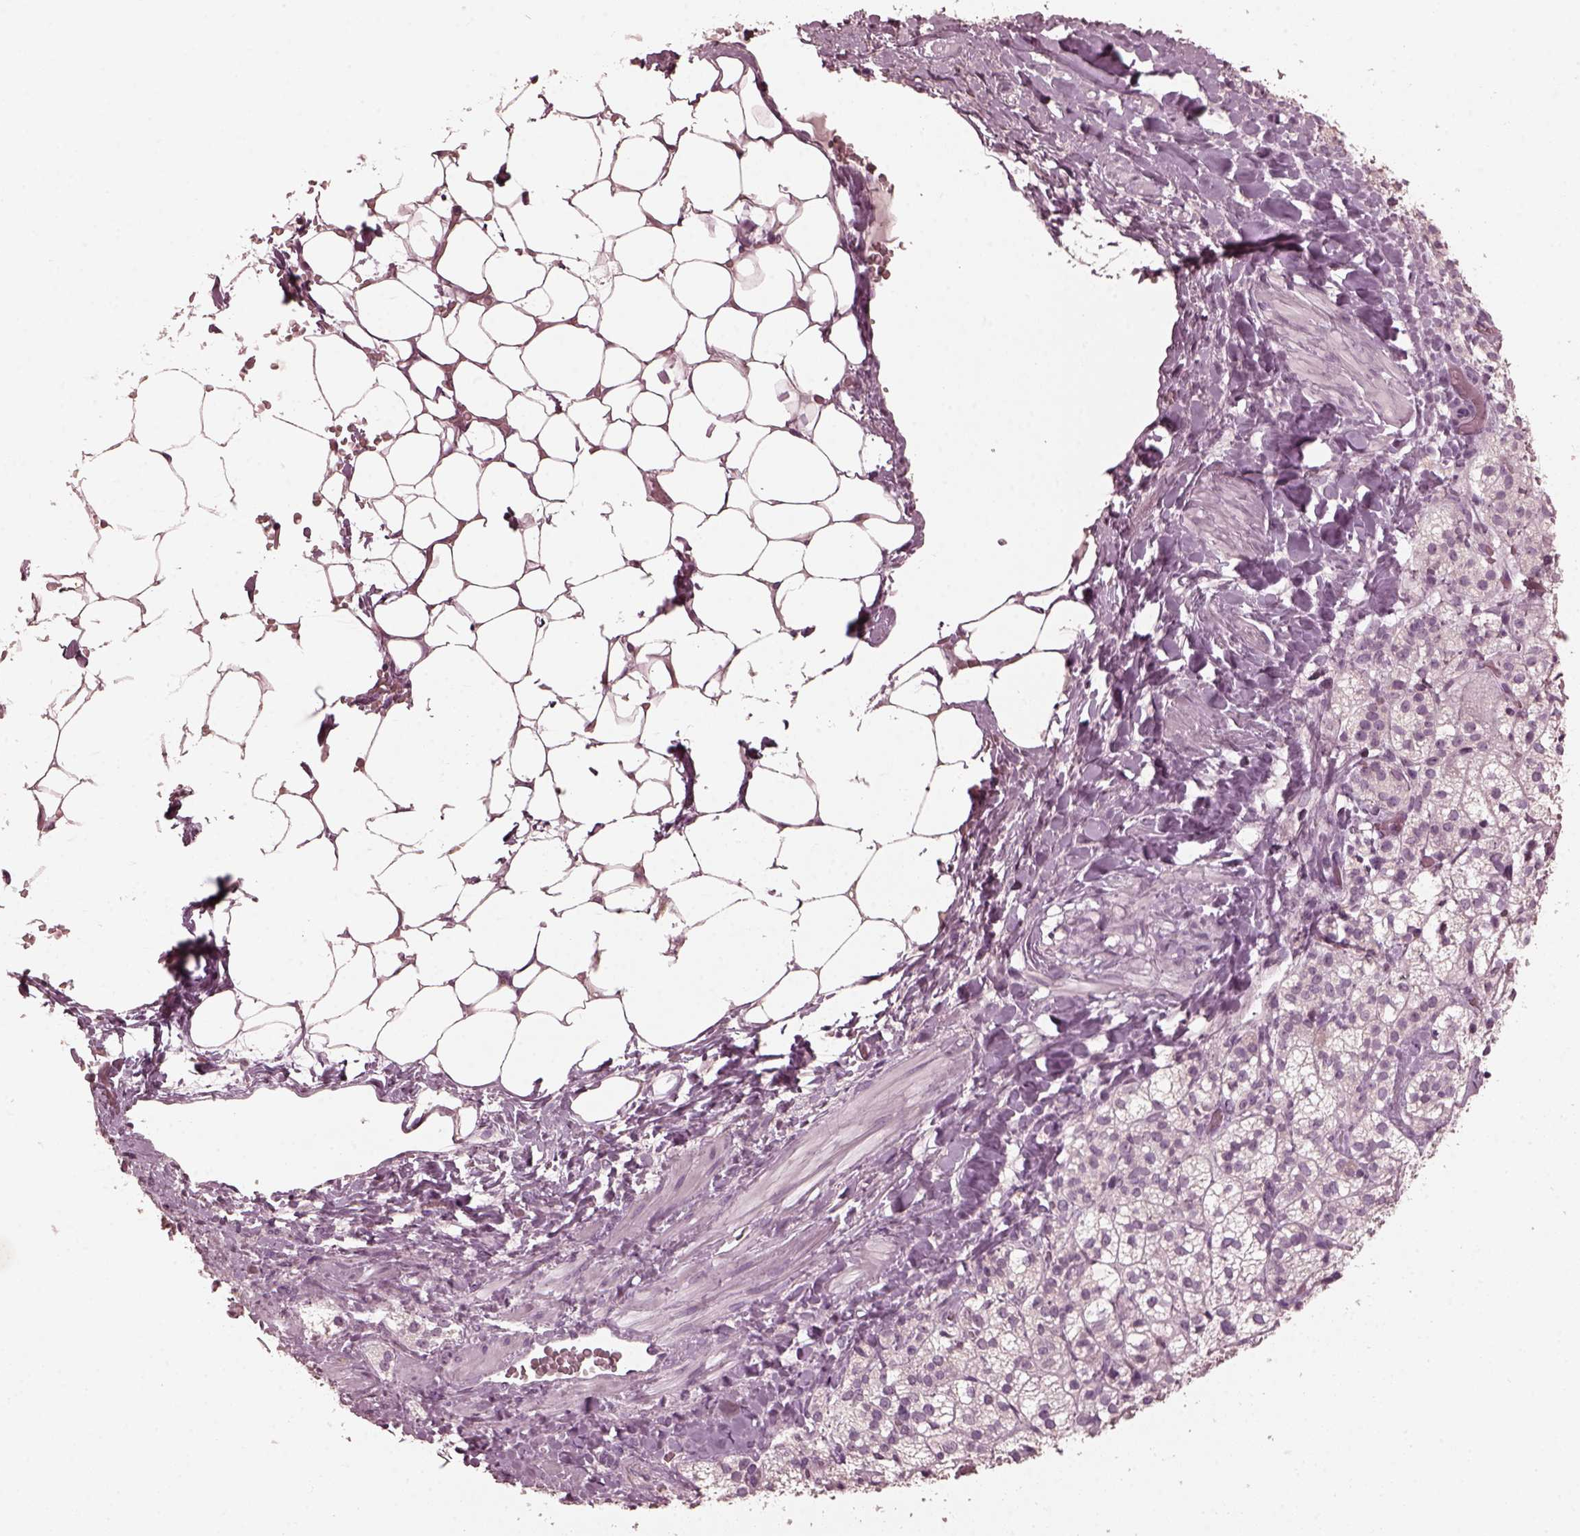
{"staining": {"intensity": "weak", "quantity": "<25%", "location": "cytoplasmic/membranous"}, "tissue": "adrenal gland", "cell_type": "Glandular cells", "image_type": "normal", "snomed": [{"axis": "morphology", "description": "Normal tissue, NOS"}, {"axis": "topography", "description": "Adrenal gland"}], "caption": "Immunohistochemistry (IHC) photomicrograph of normal adrenal gland stained for a protein (brown), which exhibits no staining in glandular cells.", "gene": "RCVRN", "patient": {"sex": "male", "age": 53}}